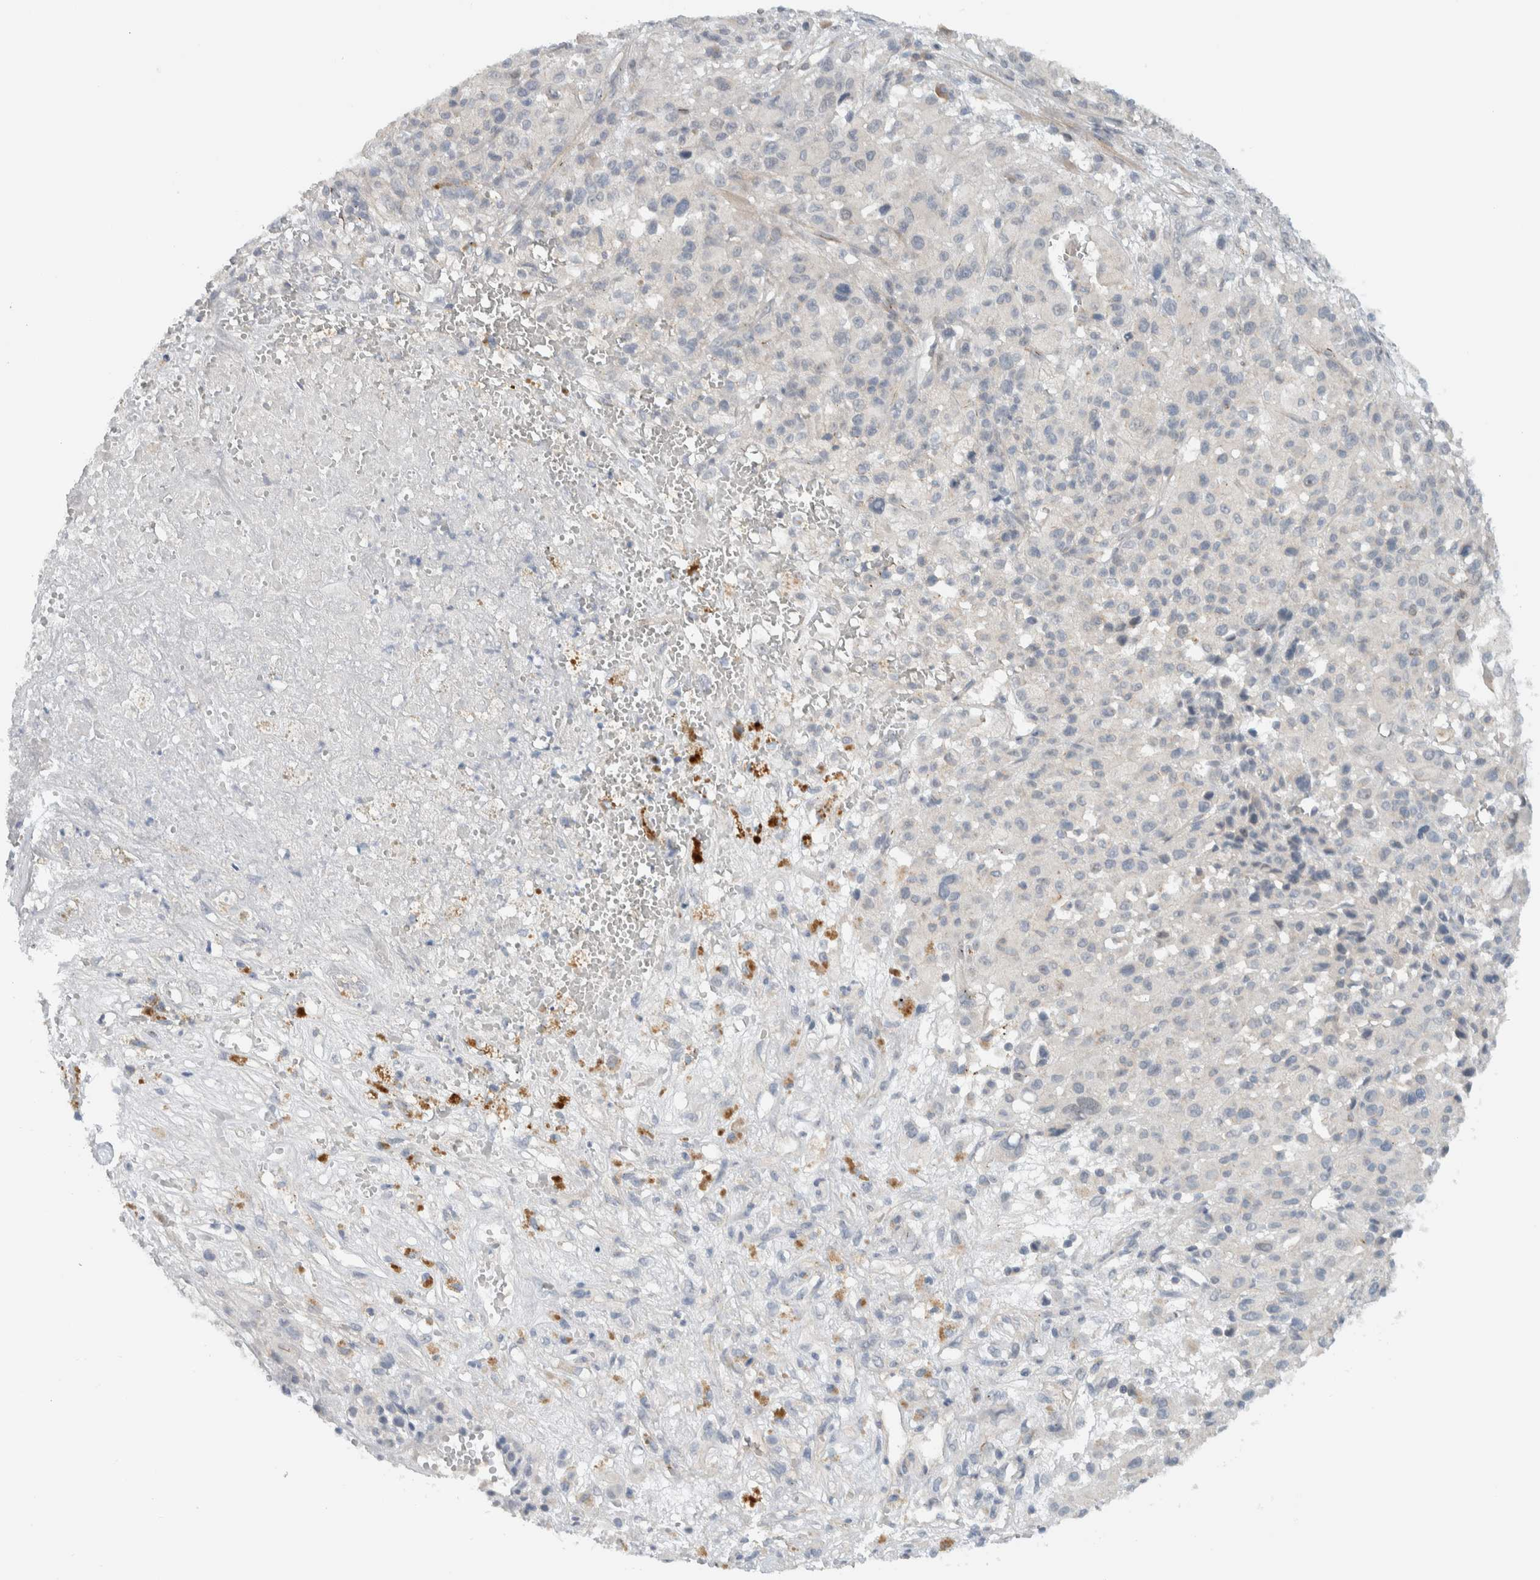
{"staining": {"intensity": "negative", "quantity": "none", "location": "none"}, "tissue": "melanoma", "cell_type": "Tumor cells", "image_type": "cancer", "snomed": [{"axis": "morphology", "description": "Malignant melanoma, Metastatic site"}, {"axis": "topography", "description": "Skin"}], "caption": "An immunohistochemistry (IHC) histopathology image of melanoma is shown. There is no staining in tumor cells of melanoma. The staining is performed using DAB brown chromogen with nuclei counter-stained in using hematoxylin.", "gene": "MPRIP", "patient": {"sex": "female", "age": 74}}